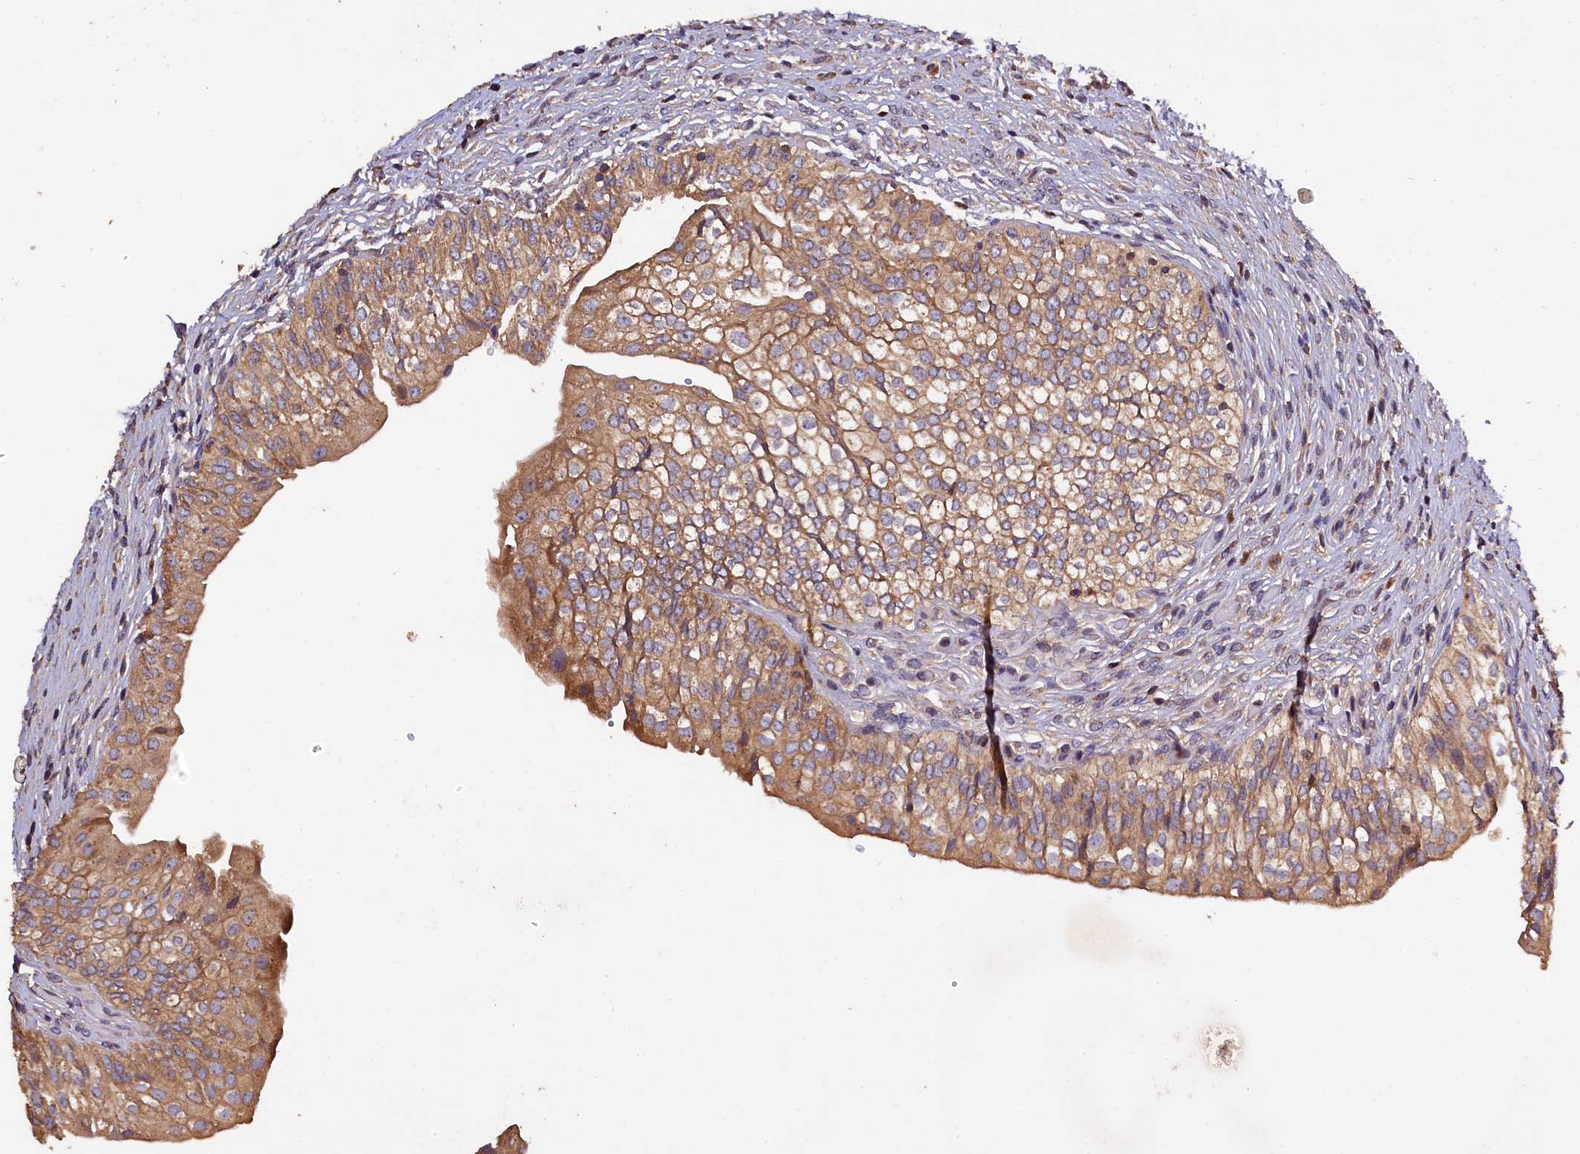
{"staining": {"intensity": "moderate", "quantity": ">75%", "location": "cytoplasmic/membranous"}, "tissue": "urinary bladder", "cell_type": "Urothelial cells", "image_type": "normal", "snomed": [{"axis": "morphology", "description": "Normal tissue, NOS"}, {"axis": "topography", "description": "Urinary bladder"}], "caption": "Immunohistochemistry (DAB) staining of normal urinary bladder reveals moderate cytoplasmic/membranous protein positivity in about >75% of urothelial cells. The staining was performed using DAB (3,3'-diaminobenzidine), with brown indicating positive protein expression. Nuclei are stained blue with hematoxylin.", "gene": "KLC2", "patient": {"sex": "male", "age": 55}}